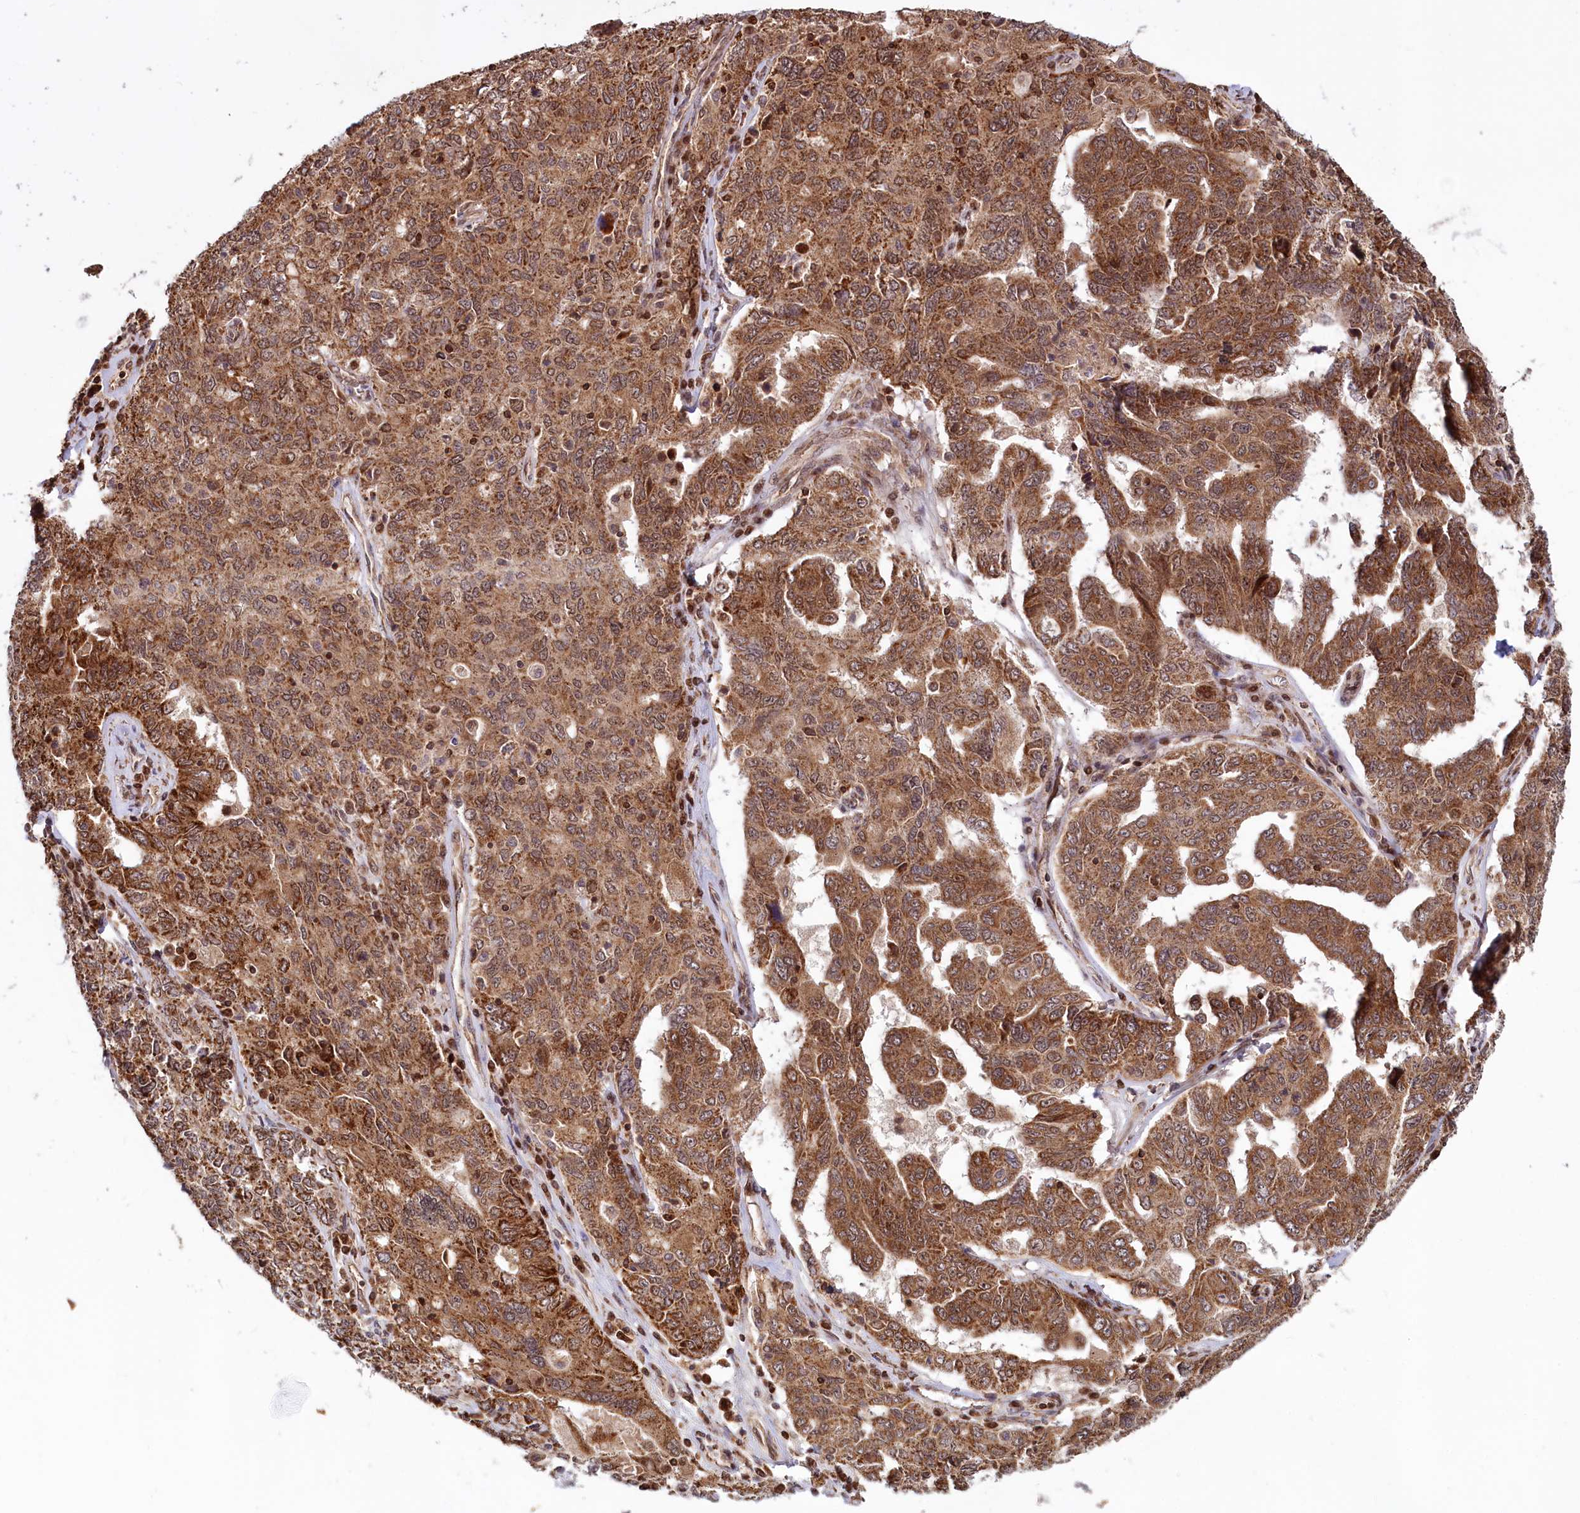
{"staining": {"intensity": "strong", "quantity": ">75%", "location": "cytoplasmic/membranous"}, "tissue": "ovarian cancer", "cell_type": "Tumor cells", "image_type": "cancer", "snomed": [{"axis": "morphology", "description": "Carcinoma, endometroid"}, {"axis": "topography", "description": "Ovary"}], "caption": "The image exhibits staining of ovarian cancer (endometroid carcinoma), revealing strong cytoplasmic/membranous protein expression (brown color) within tumor cells.", "gene": "PHC3", "patient": {"sex": "female", "age": 62}}